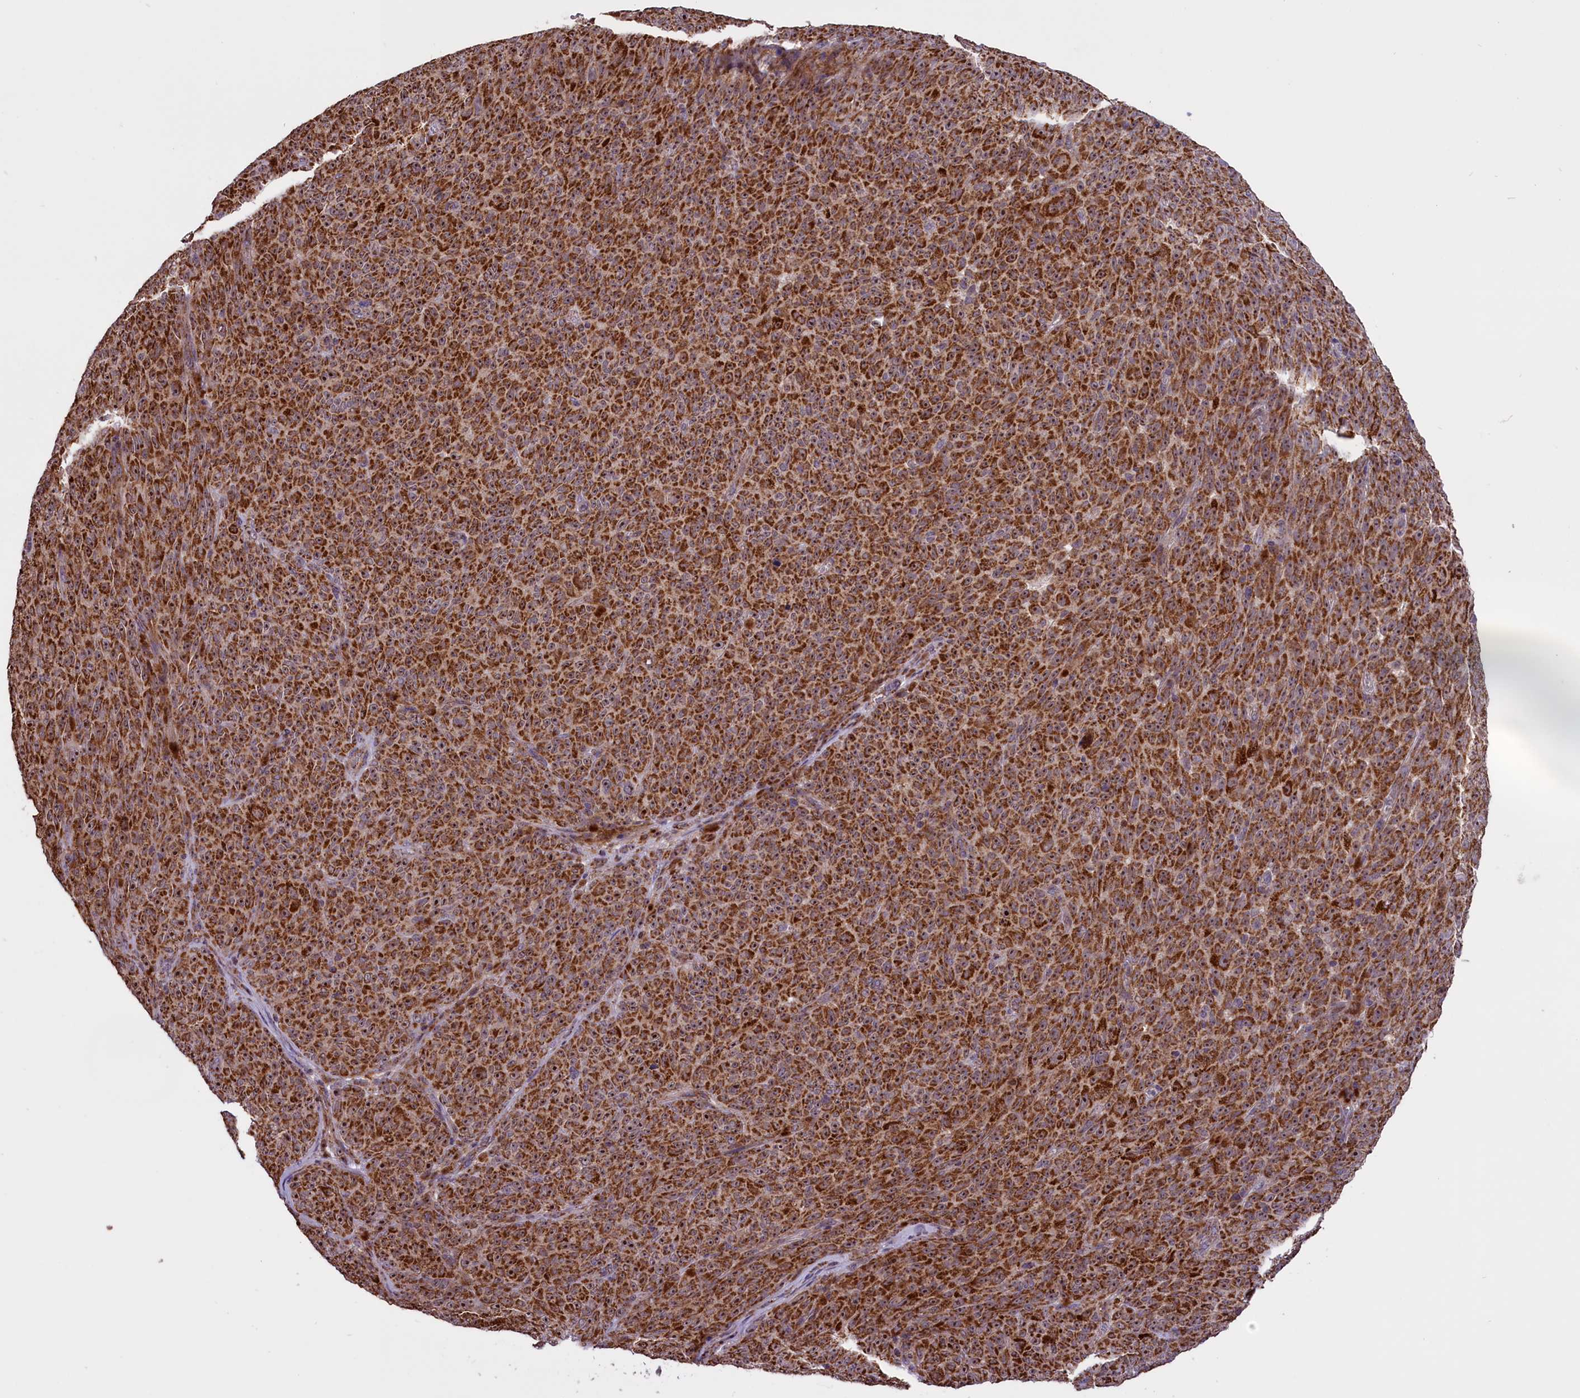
{"staining": {"intensity": "strong", "quantity": ">75%", "location": "cytoplasmic/membranous,nuclear"}, "tissue": "melanoma", "cell_type": "Tumor cells", "image_type": "cancer", "snomed": [{"axis": "morphology", "description": "Malignant melanoma, NOS"}, {"axis": "topography", "description": "Skin"}], "caption": "The photomicrograph exhibits staining of melanoma, revealing strong cytoplasmic/membranous and nuclear protein positivity (brown color) within tumor cells.", "gene": "GLRX5", "patient": {"sex": "female", "age": 82}}